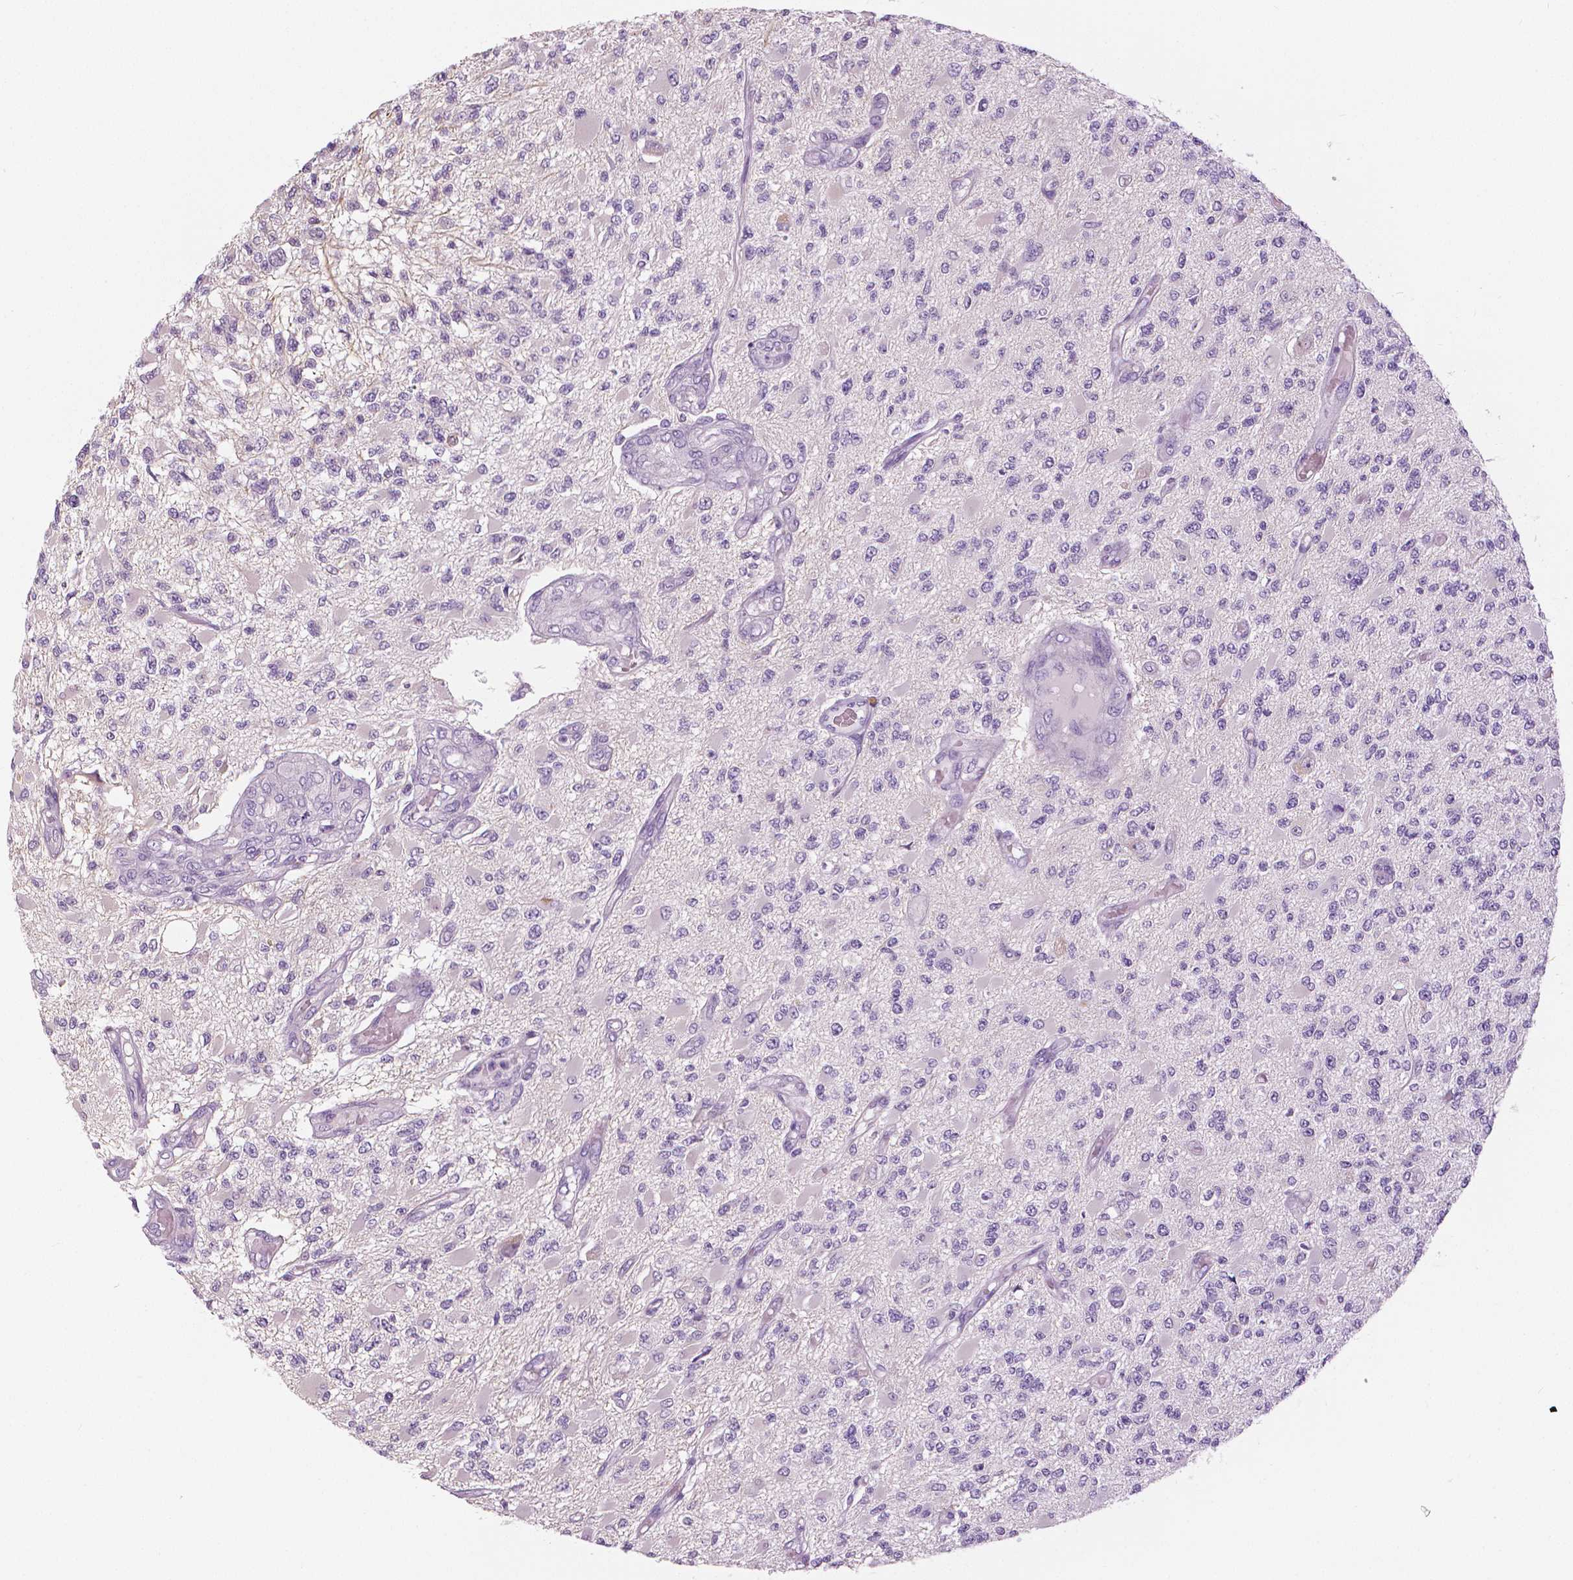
{"staining": {"intensity": "negative", "quantity": "none", "location": "none"}, "tissue": "glioma", "cell_type": "Tumor cells", "image_type": "cancer", "snomed": [{"axis": "morphology", "description": "Glioma, malignant, High grade"}, {"axis": "topography", "description": "Brain"}], "caption": "Glioma stained for a protein using IHC reveals no positivity tumor cells.", "gene": "SLC24A1", "patient": {"sex": "female", "age": 63}}